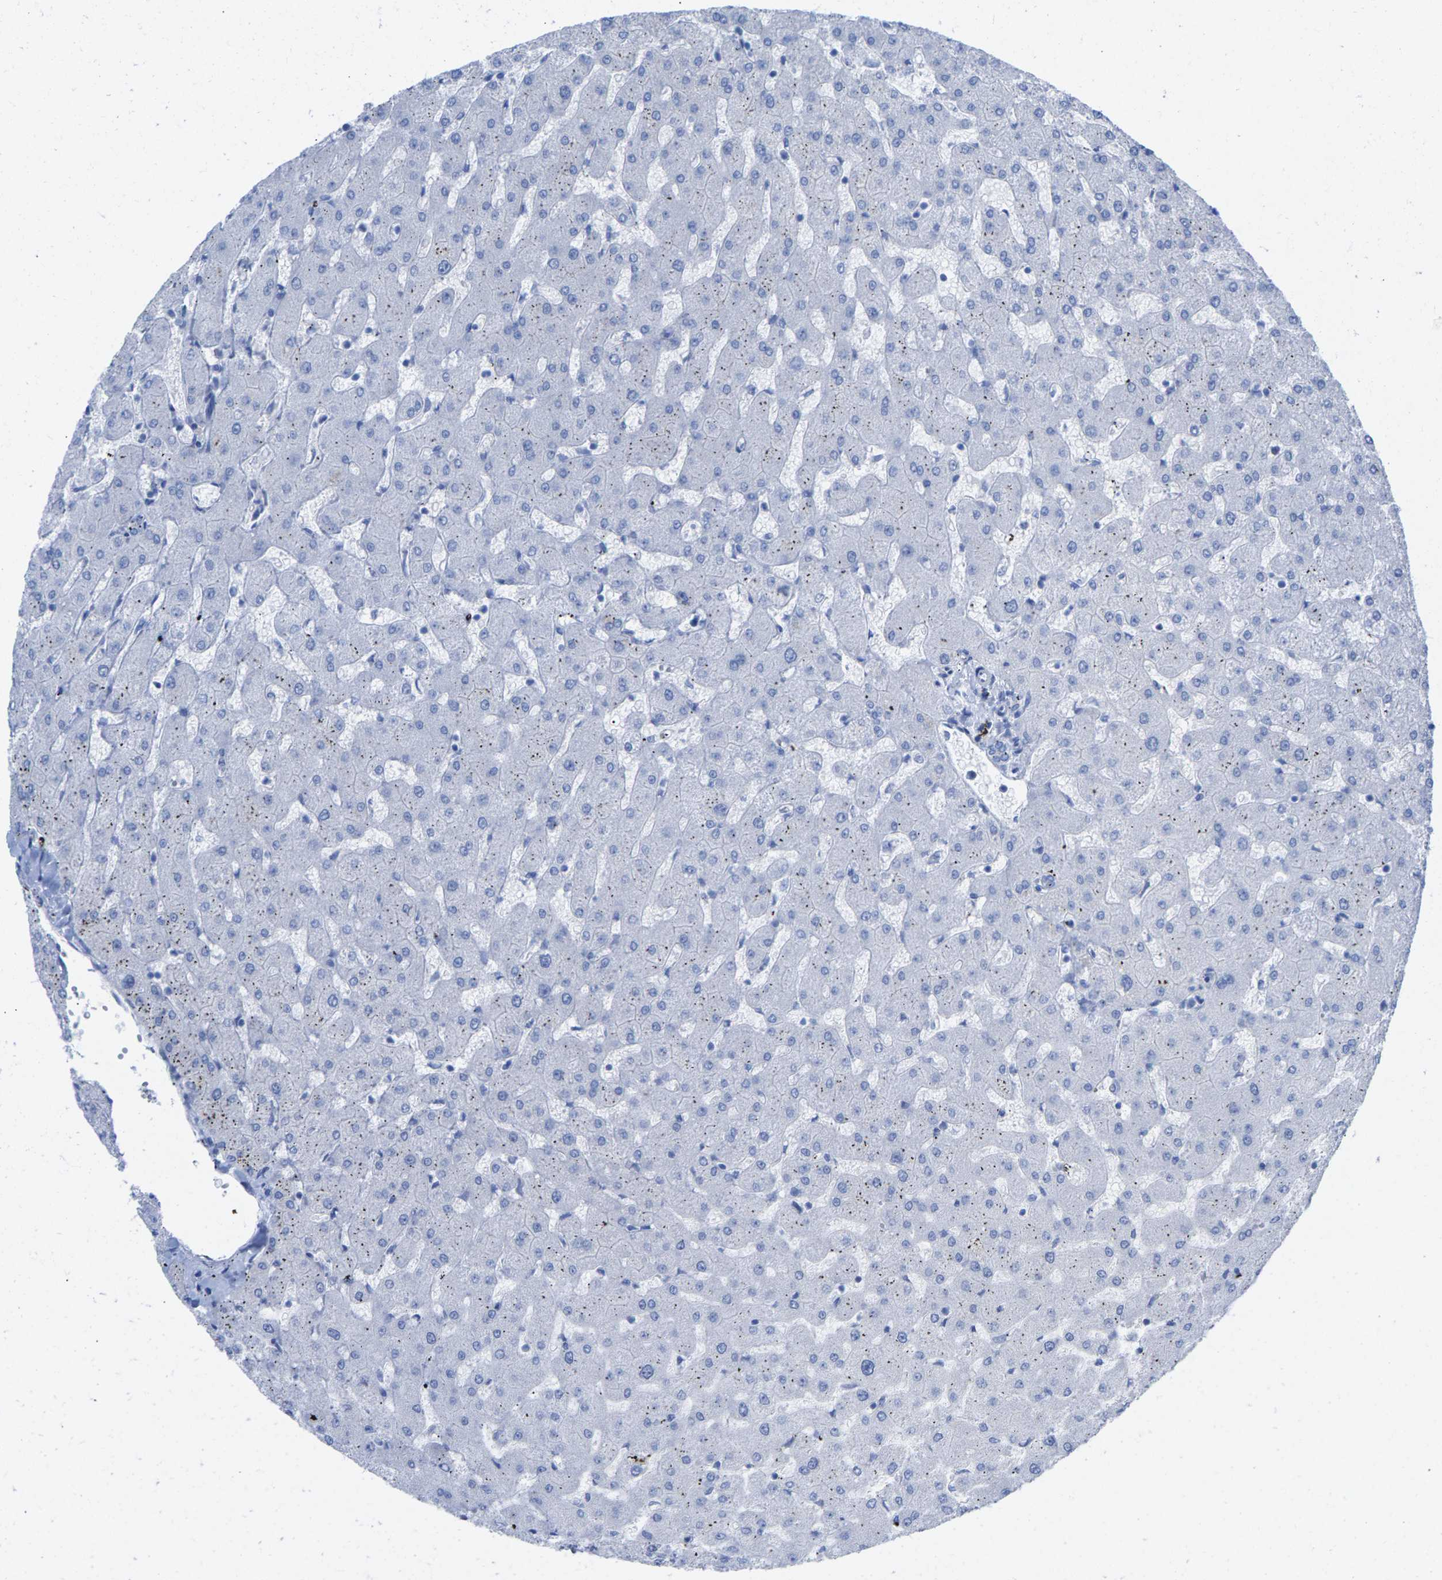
{"staining": {"intensity": "negative", "quantity": "none", "location": "none"}, "tissue": "liver", "cell_type": "Cholangiocytes", "image_type": "normal", "snomed": [{"axis": "morphology", "description": "Normal tissue, NOS"}, {"axis": "topography", "description": "Liver"}], "caption": "High power microscopy histopathology image of an immunohistochemistry image of unremarkable liver, revealing no significant positivity in cholangiocytes.", "gene": "CPA1", "patient": {"sex": "female", "age": 63}}